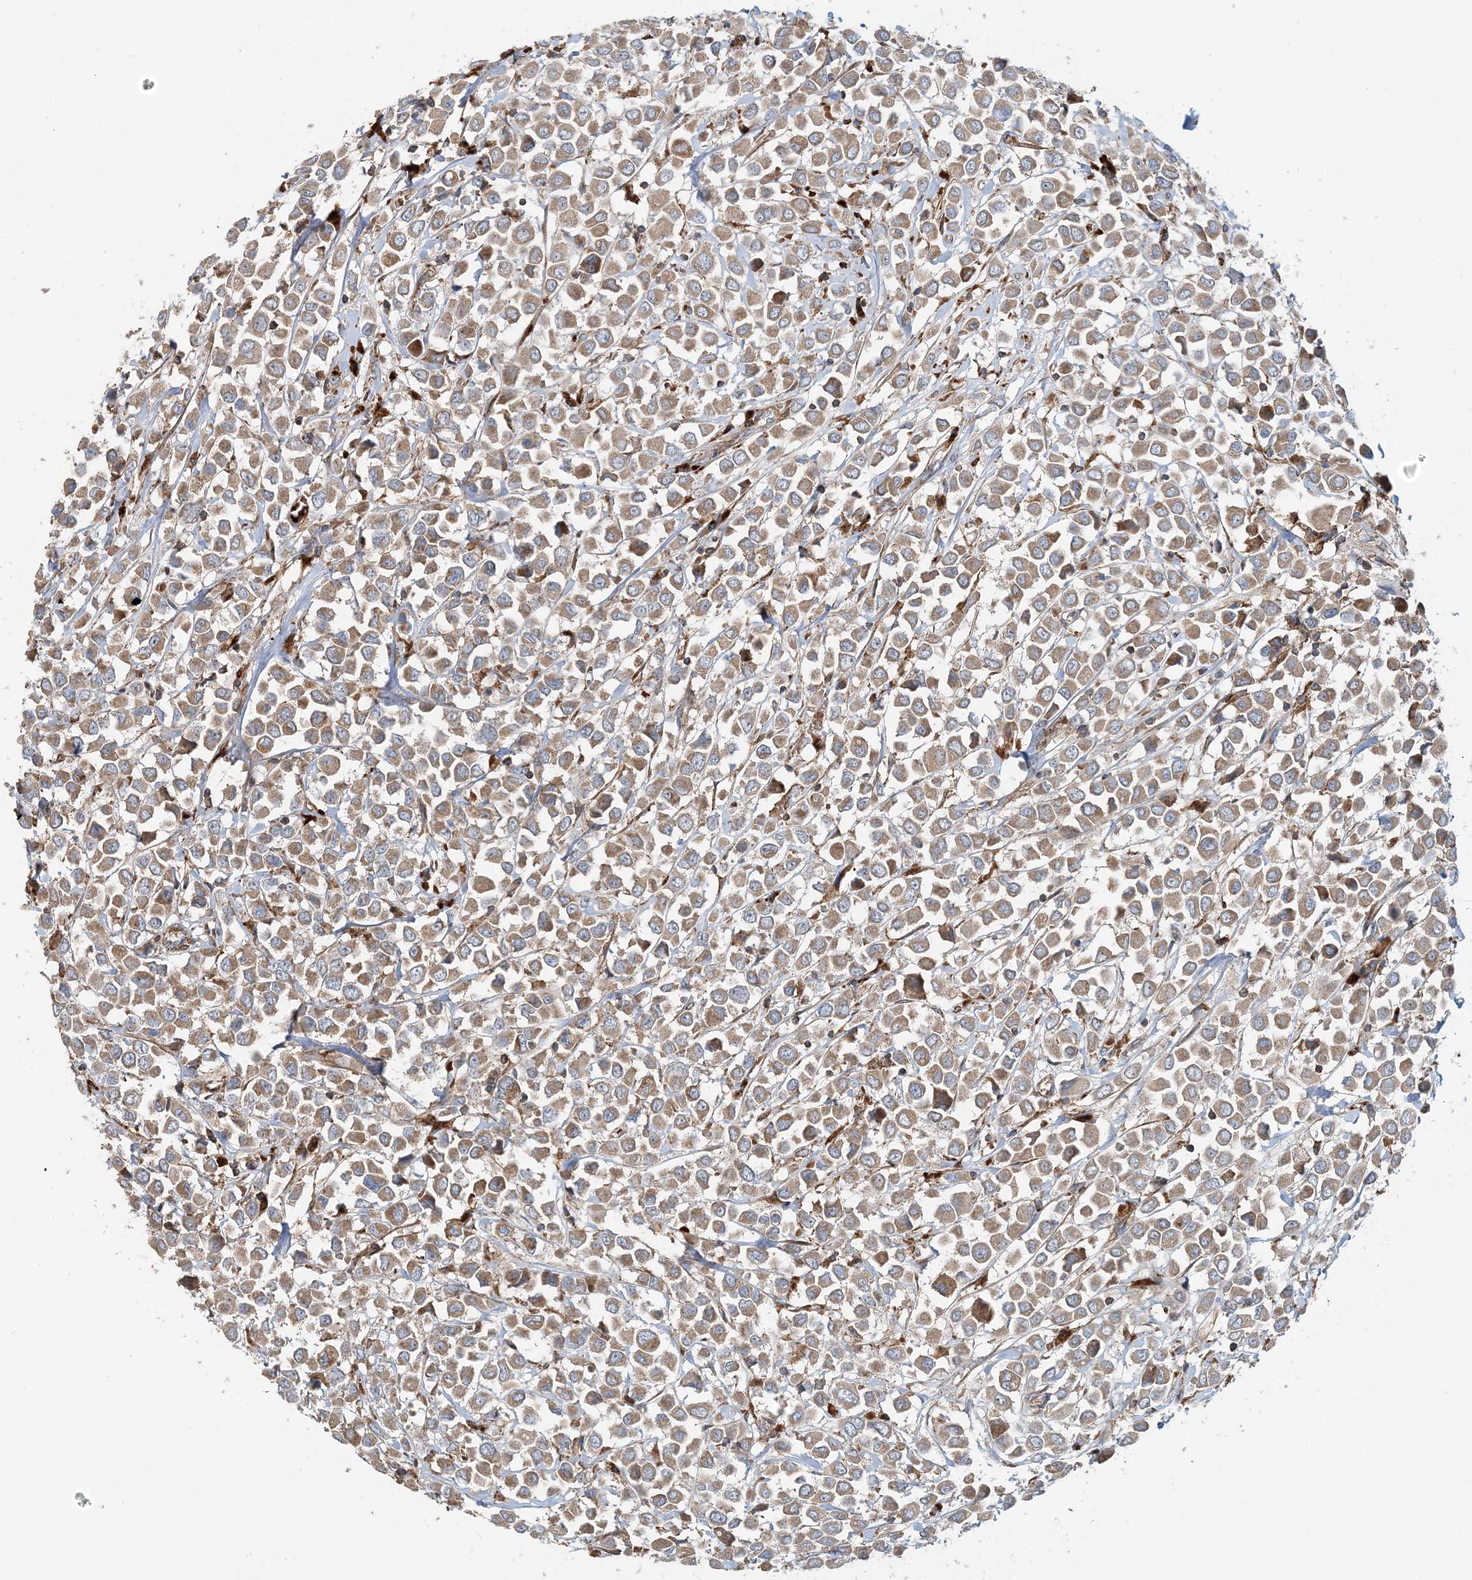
{"staining": {"intensity": "moderate", "quantity": ">75%", "location": "cytoplasmic/membranous"}, "tissue": "breast cancer", "cell_type": "Tumor cells", "image_type": "cancer", "snomed": [{"axis": "morphology", "description": "Duct carcinoma"}, {"axis": "topography", "description": "Breast"}], "caption": "A histopathology image of infiltrating ductal carcinoma (breast) stained for a protein displays moderate cytoplasmic/membranous brown staining in tumor cells.", "gene": "TTI1", "patient": {"sex": "female", "age": 61}}